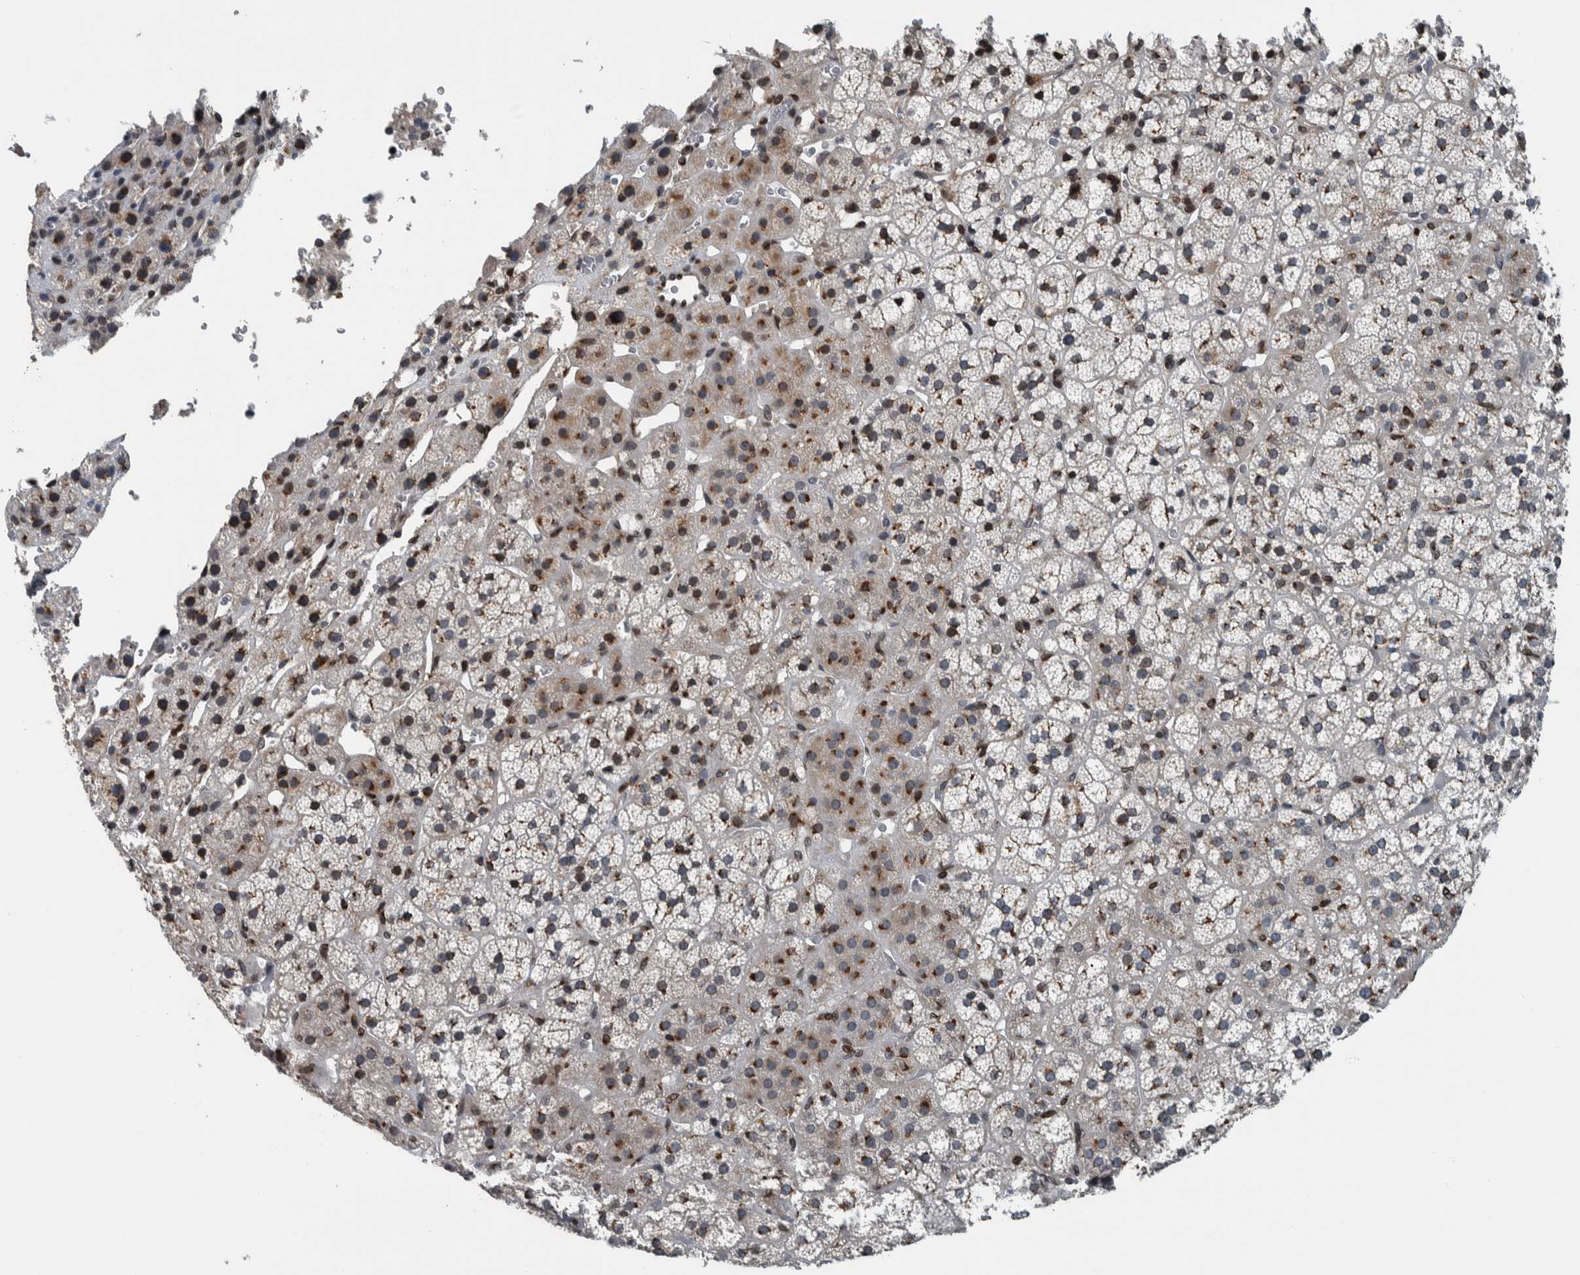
{"staining": {"intensity": "strong", "quantity": ">75%", "location": "cytoplasmic/membranous,nuclear"}, "tissue": "adrenal gland", "cell_type": "Glandular cells", "image_type": "normal", "snomed": [{"axis": "morphology", "description": "Normal tissue, NOS"}, {"axis": "topography", "description": "Adrenal gland"}], "caption": "Immunohistochemistry (IHC) of normal adrenal gland displays high levels of strong cytoplasmic/membranous,nuclear expression in approximately >75% of glandular cells. (DAB IHC with brightfield microscopy, high magnification).", "gene": "FAM135B", "patient": {"sex": "female", "age": 44}}